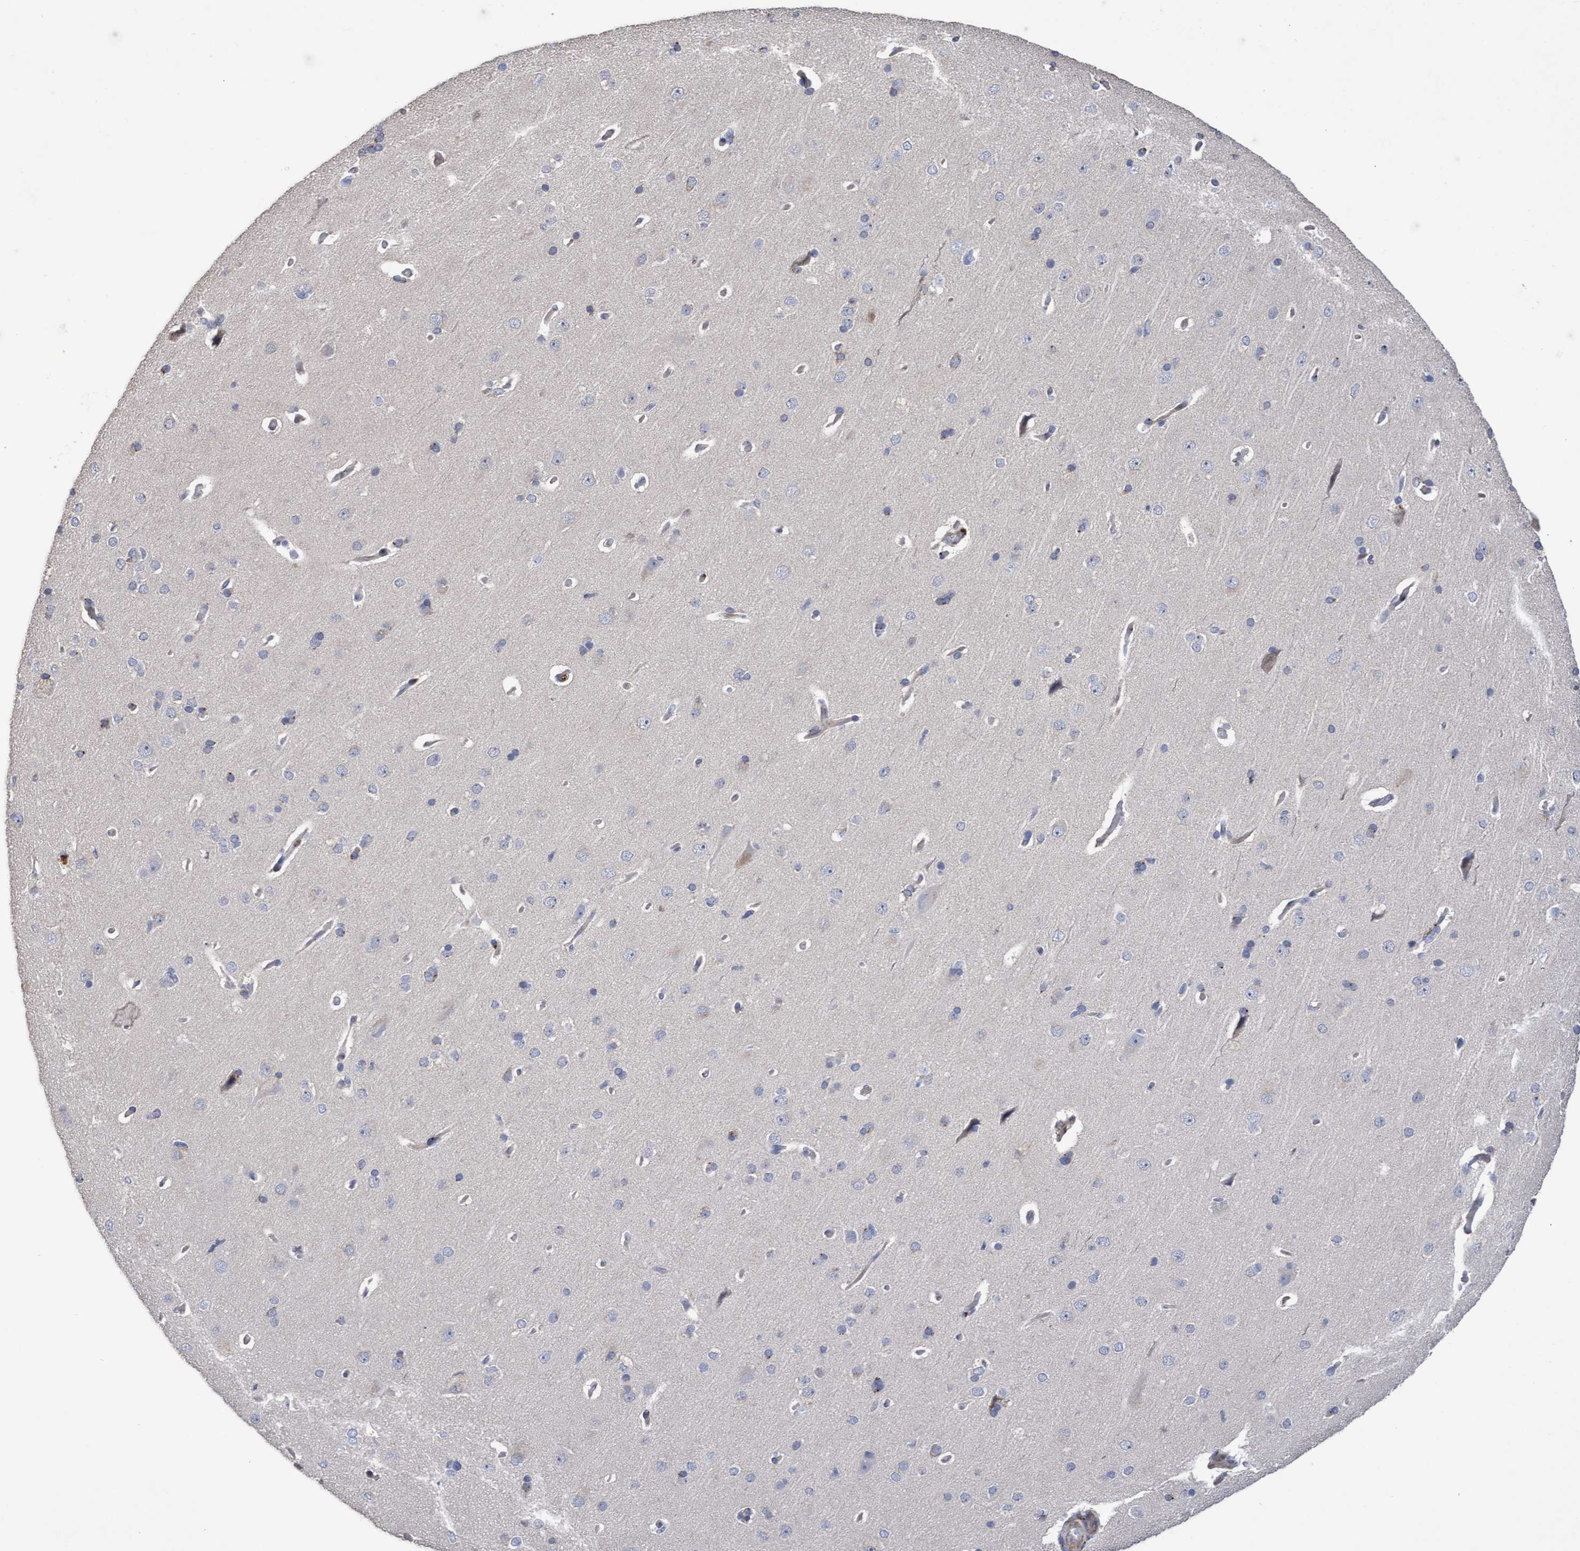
{"staining": {"intensity": "moderate", "quantity": "<25%", "location": "cytoplasmic/membranous"}, "tissue": "cerebral cortex", "cell_type": "Endothelial cells", "image_type": "normal", "snomed": [{"axis": "morphology", "description": "Normal tissue, NOS"}, {"axis": "topography", "description": "Cerebral cortex"}], "caption": "Protein expression analysis of normal human cerebral cortex reveals moderate cytoplasmic/membranous positivity in about <25% of endothelial cells.", "gene": "KRT24", "patient": {"sex": "male", "age": 62}}